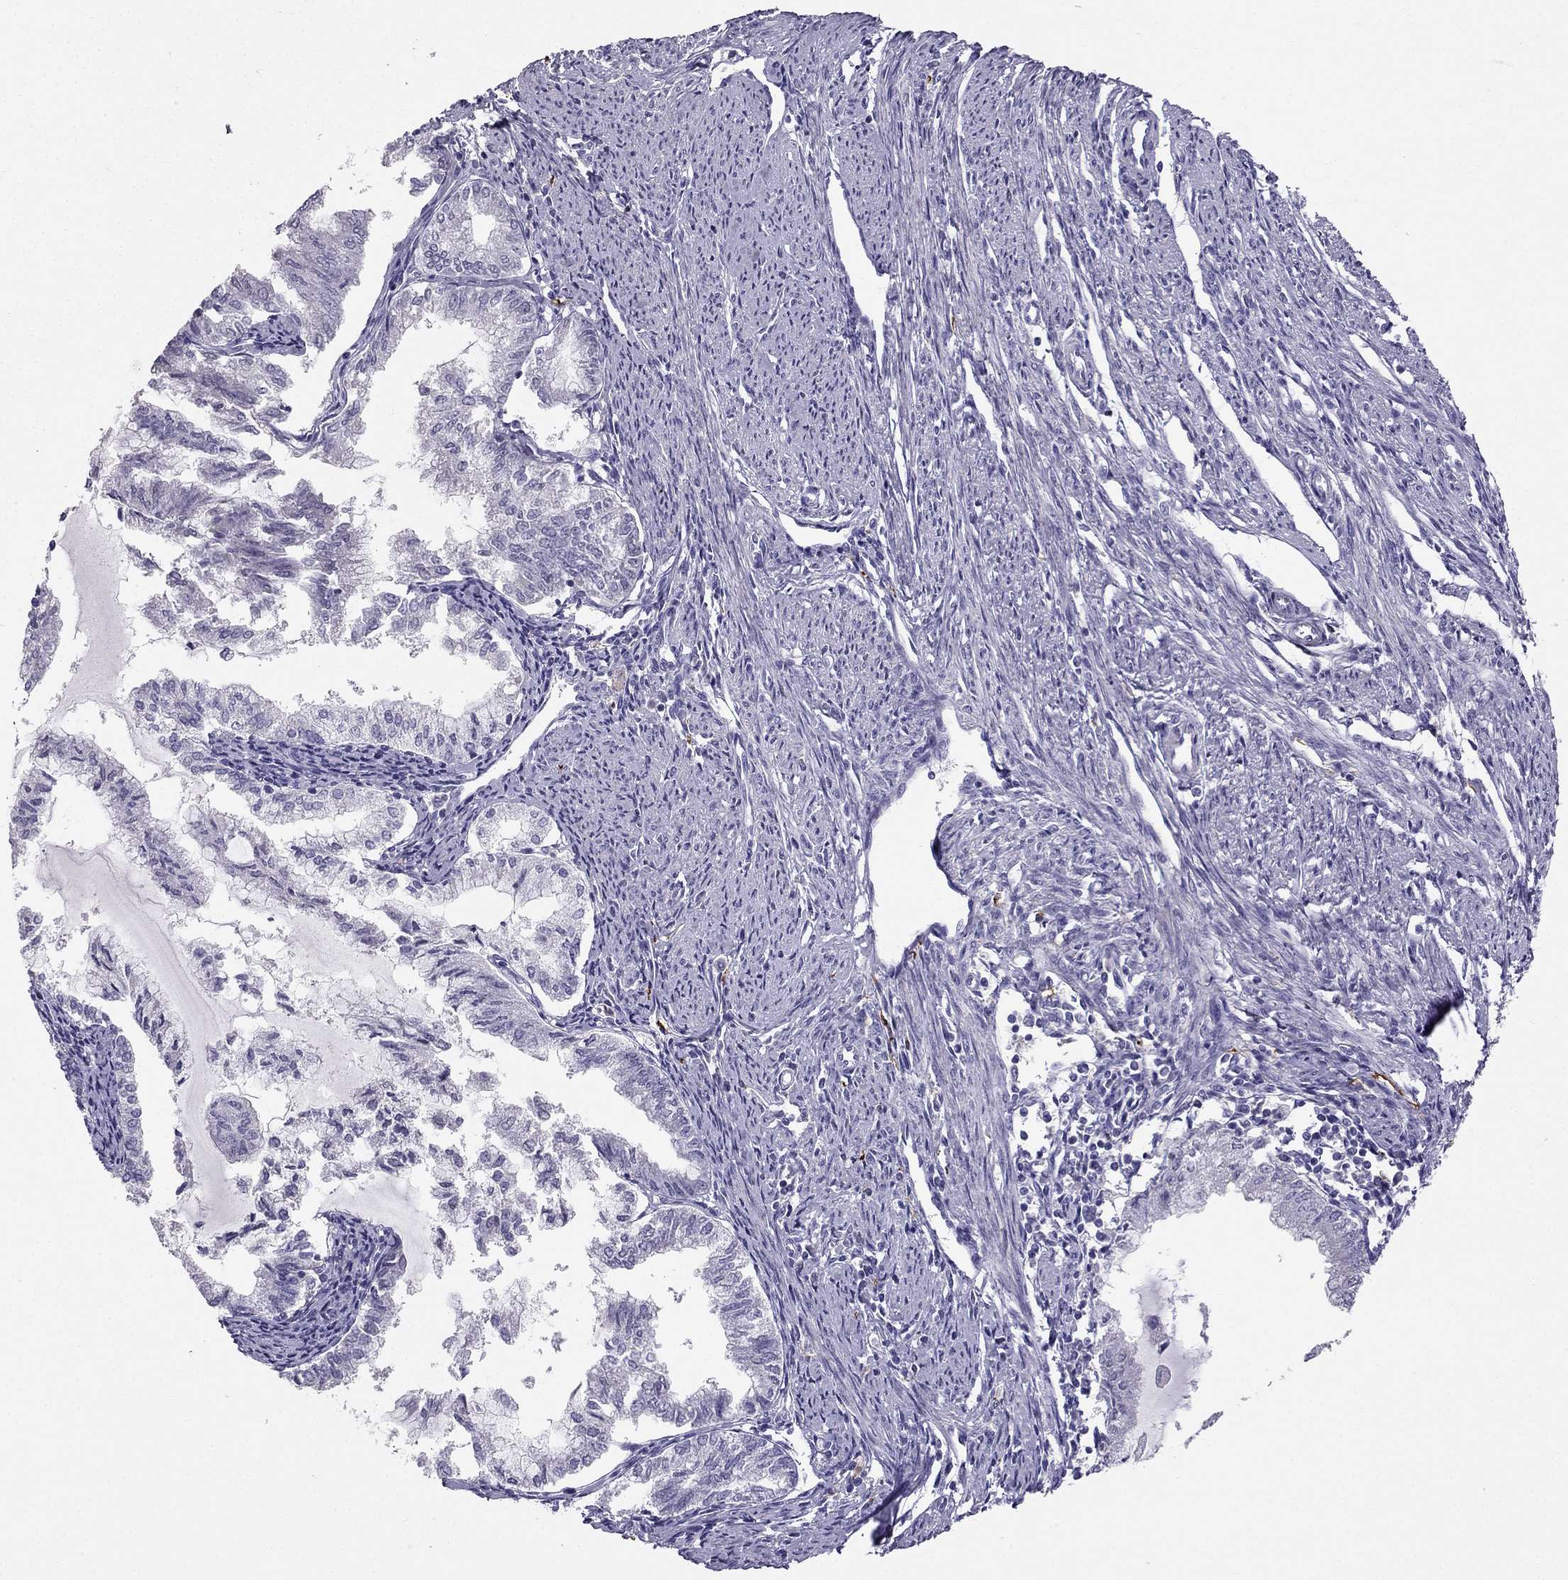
{"staining": {"intensity": "negative", "quantity": "none", "location": "none"}, "tissue": "endometrial cancer", "cell_type": "Tumor cells", "image_type": "cancer", "snomed": [{"axis": "morphology", "description": "Adenocarcinoma, NOS"}, {"axis": "topography", "description": "Endometrium"}], "caption": "This photomicrograph is of endometrial cancer (adenocarcinoma) stained with immunohistochemistry (IHC) to label a protein in brown with the nuclei are counter-stained blue. There is no staining in tumor cells.", "gene": "LMTK3", "patient": {"sex": "female", "age": 79}}